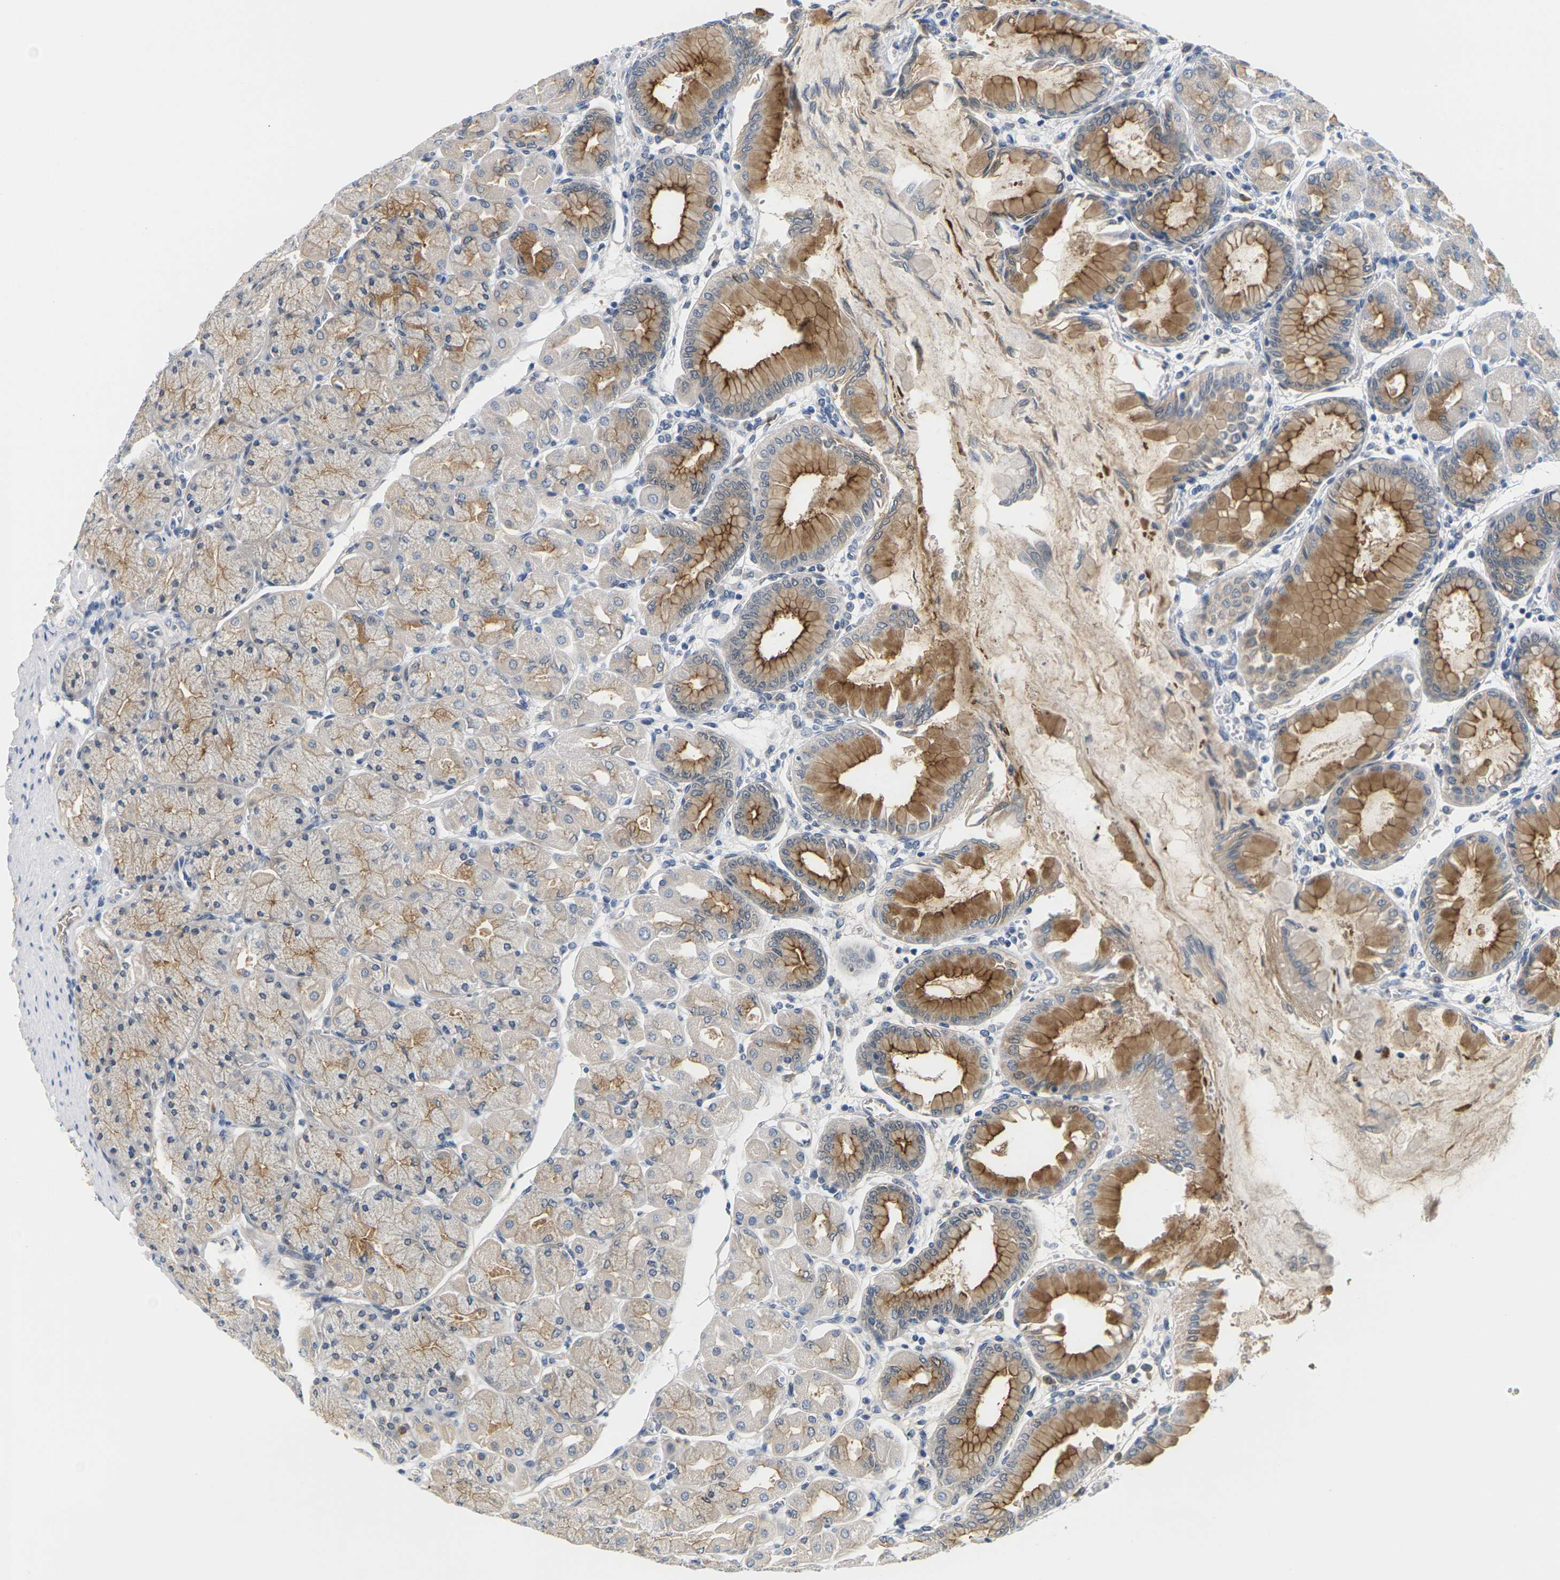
{"staining": {"intensity": "strong", "quantity": "25%-75%", "location": "cytoplasmic/membranous"}, "tissue": "stomach", "cell_type": "Glandular cells", "image_type": "normal", "snomed": [{"axis": "morphology", "description": "Normal tissue, NOS"}, {"axis": "topography", "description": "Stomach, upper"}], "caption": "Immunohistochemical staining of unremarkable stomach exhibits strong cytoplasmic/membranous protein positivity in about 25%-75% of glandular cells. Using DAB (3,3'-diaminobenzidine) (brown) and hematoxylin (blue) stains, captured at high magnification using brightfield microscopy.", "gene": "PKP2", "patient": {"sex": "female", "age": 56}}